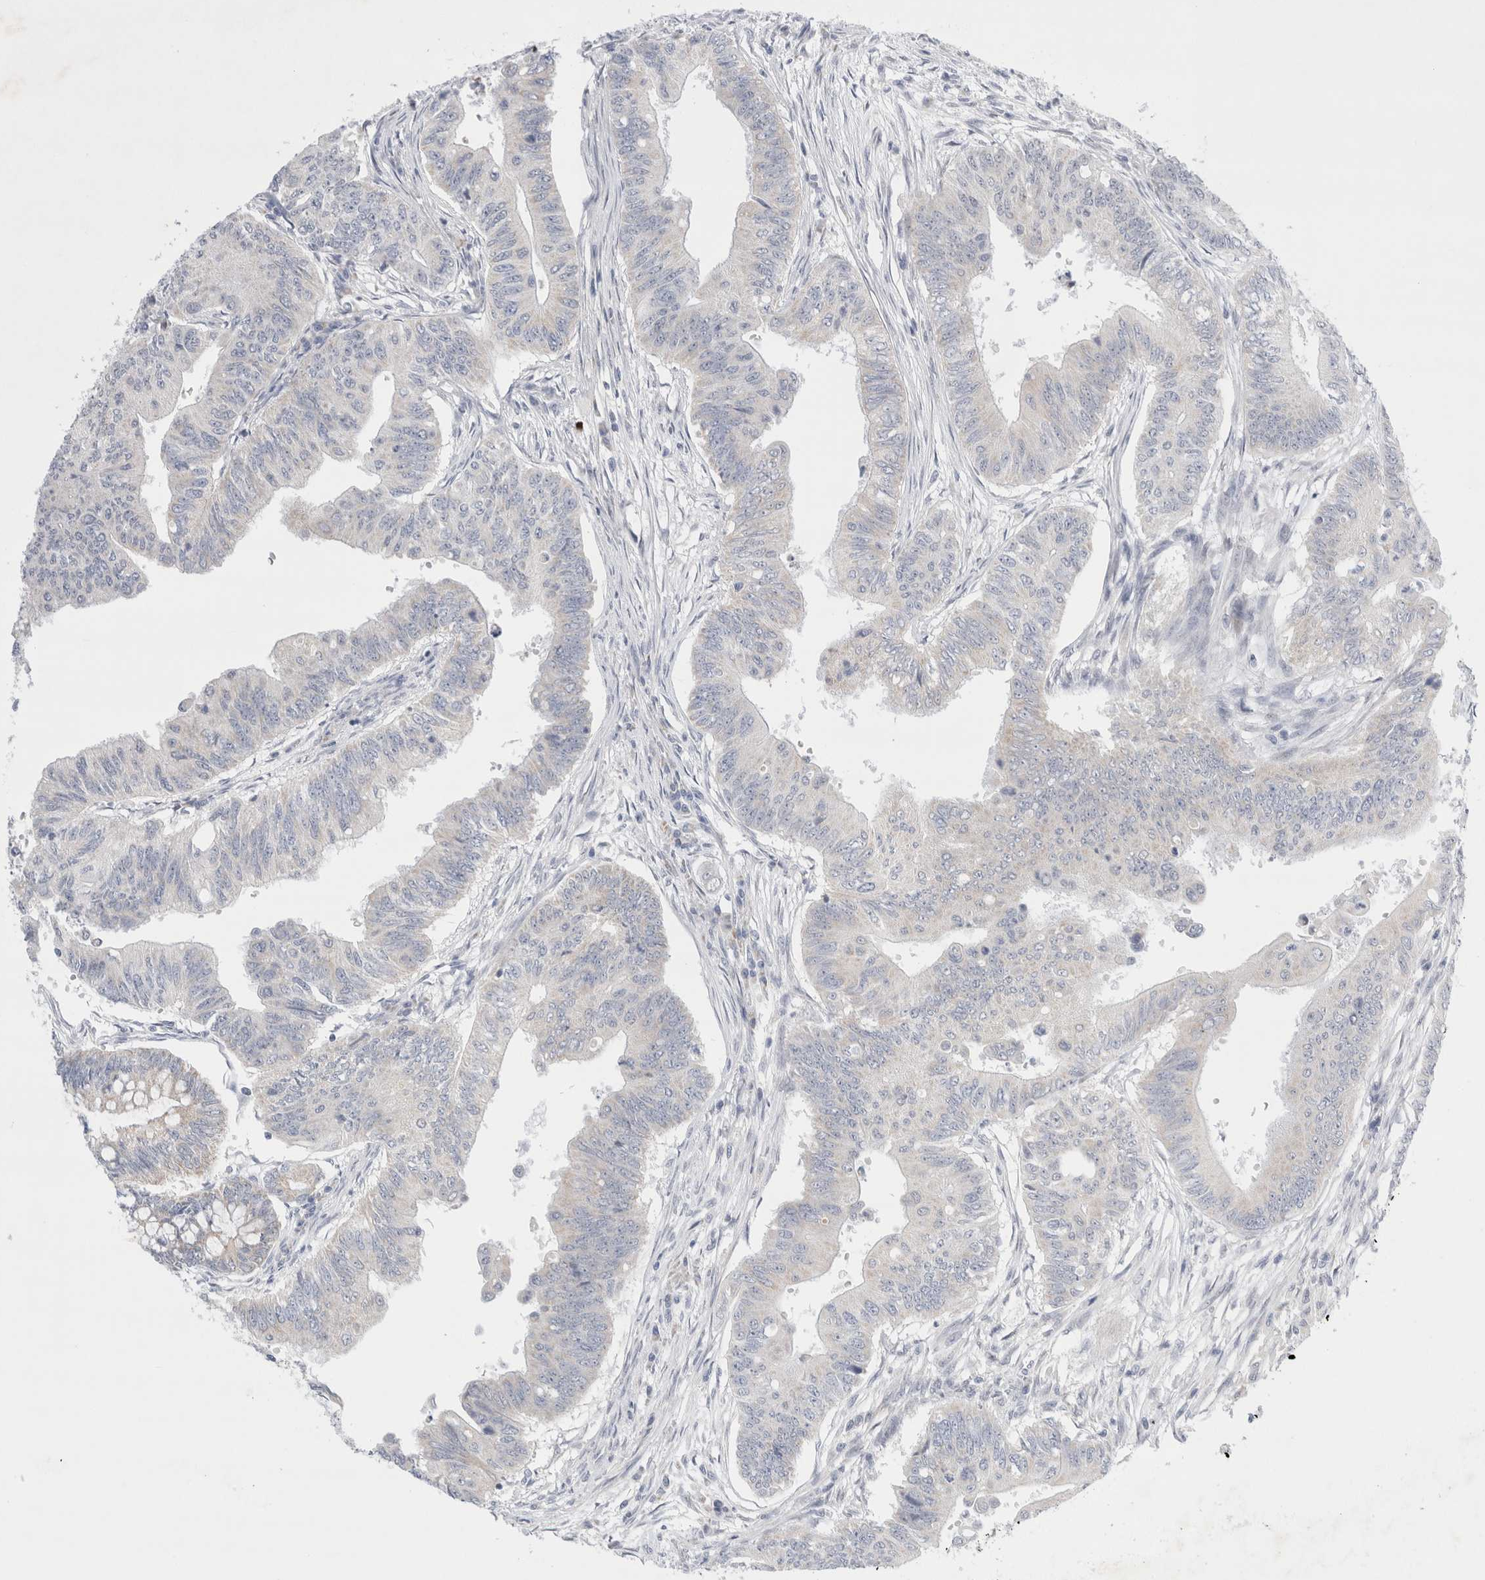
{"staining": {"intensity": "negative", "quantity": "none", "location": "none"}, "tissue": "colorectal cancer", "cell_type": "Tumor cells", "image_type": "cancer", "snomed": [{"axis": "morphology", "description": "Adenoma, NOS"}, {"axis": "morphology", "description": "Adenocarcinoma, NOS"}, {"axis": "topography", "description": "Colon"}], "caption": "Colorectal cancer (adenocarcinoma) stained for a protein using immunohistochemistry exhibits no staining tumor cells.", "gene": "SLC22A12", "patient": {"sex": "male", "age": 79}}